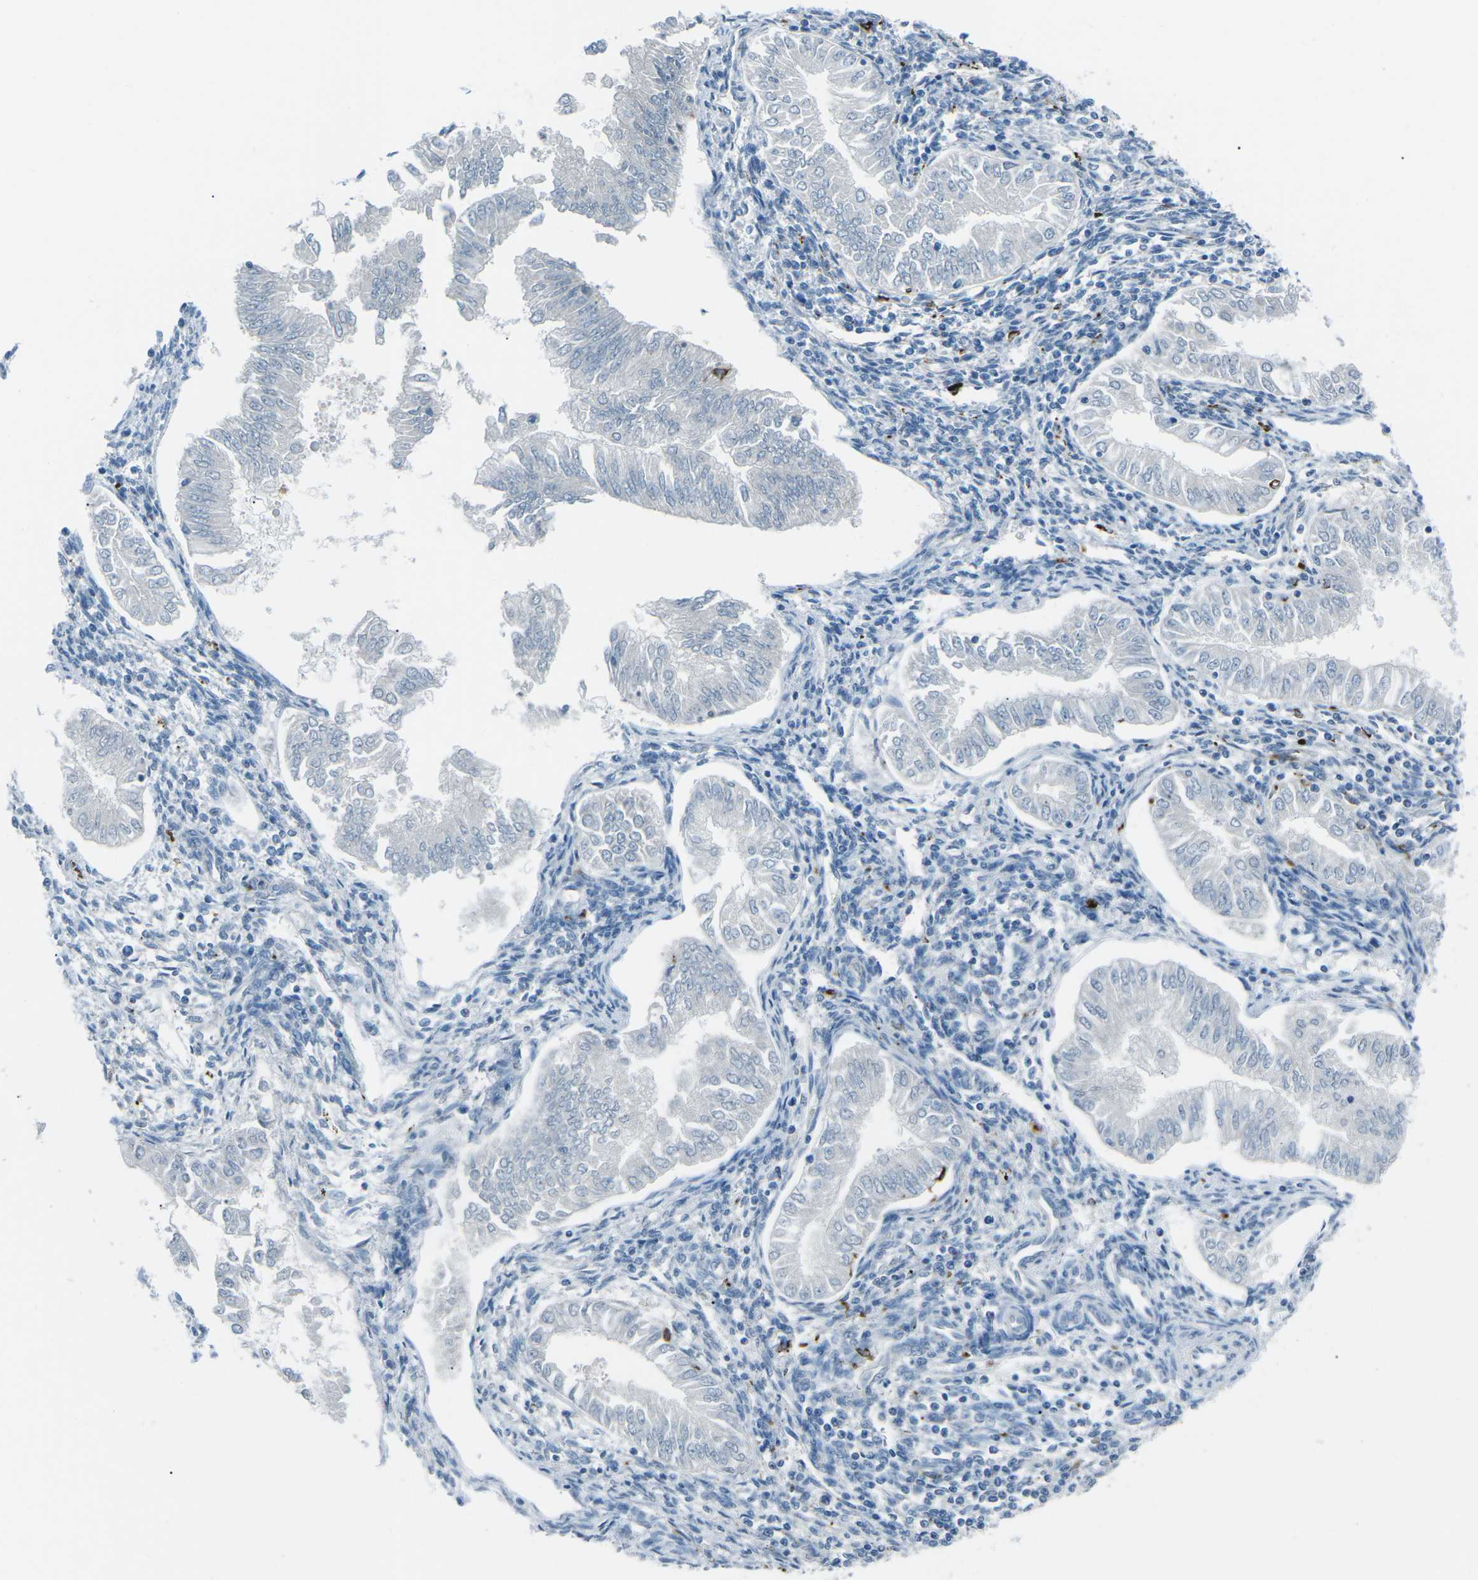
{"staining": {"intensity": "negative", "quantity": "none", "location": "none"}, "tissue": "endometrial cancer", "cell_type": "Tumor cells", "image_type": "cancer", "snomed": [{"axis": "morphology", "description": "Adenocarcinoma, NOS"}, {"axis": "topography", "description": "Endometrium"}], "caption": "There is no significant positivity in tumor cells of endometrial adenocarcinoma. (DAB (3,3'-diaminobenzidine) IHC visualized using brightfield microscopy, high magnification).", "gene": "FCN1", "patient": {"sex": "female", "age": 53}}